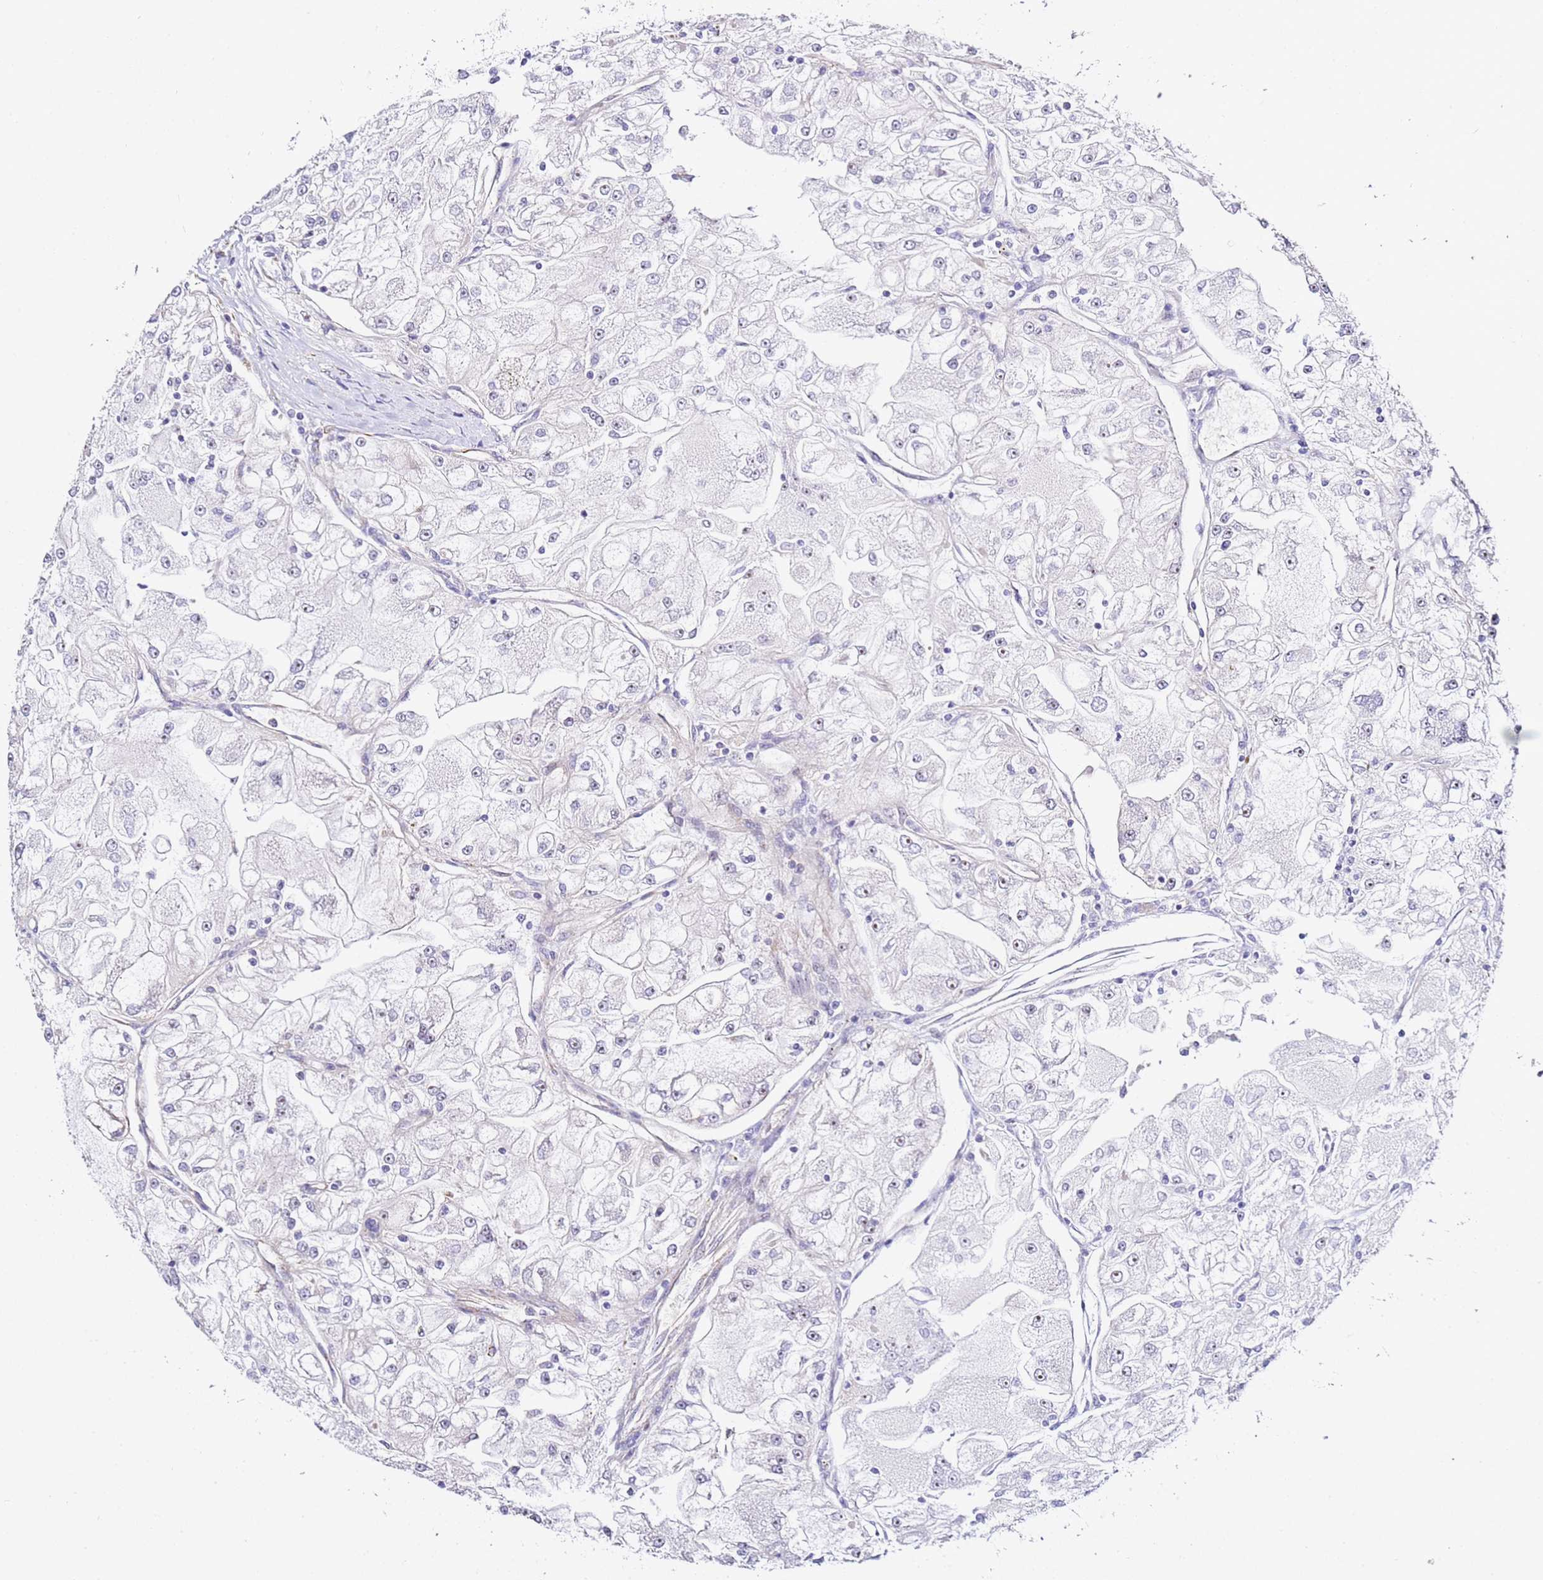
{"staining": {"intensity": "negative", "quantity": "none", "location": "none"}, "tissue": "renal cancer", "cell_type": "Tumor cells", "image_type": "cancer", "snomed": [{"axis": "morphology", "description": "Adenocarcinoma, NOS"}, {"axis": "topography", "description": "Kidney"}], "caption": "High power microscopy image of an IHC micrograph of renal adenocarcinoma, revealing no significant positivity in tumor cells. (DAB (3,3'-diaminobenzidine) immunohistochemistry visualized using brightfield microscopy, high magnification).", "gene": "NDUFA3", "patient": {"sex": "female", "age": 72}}